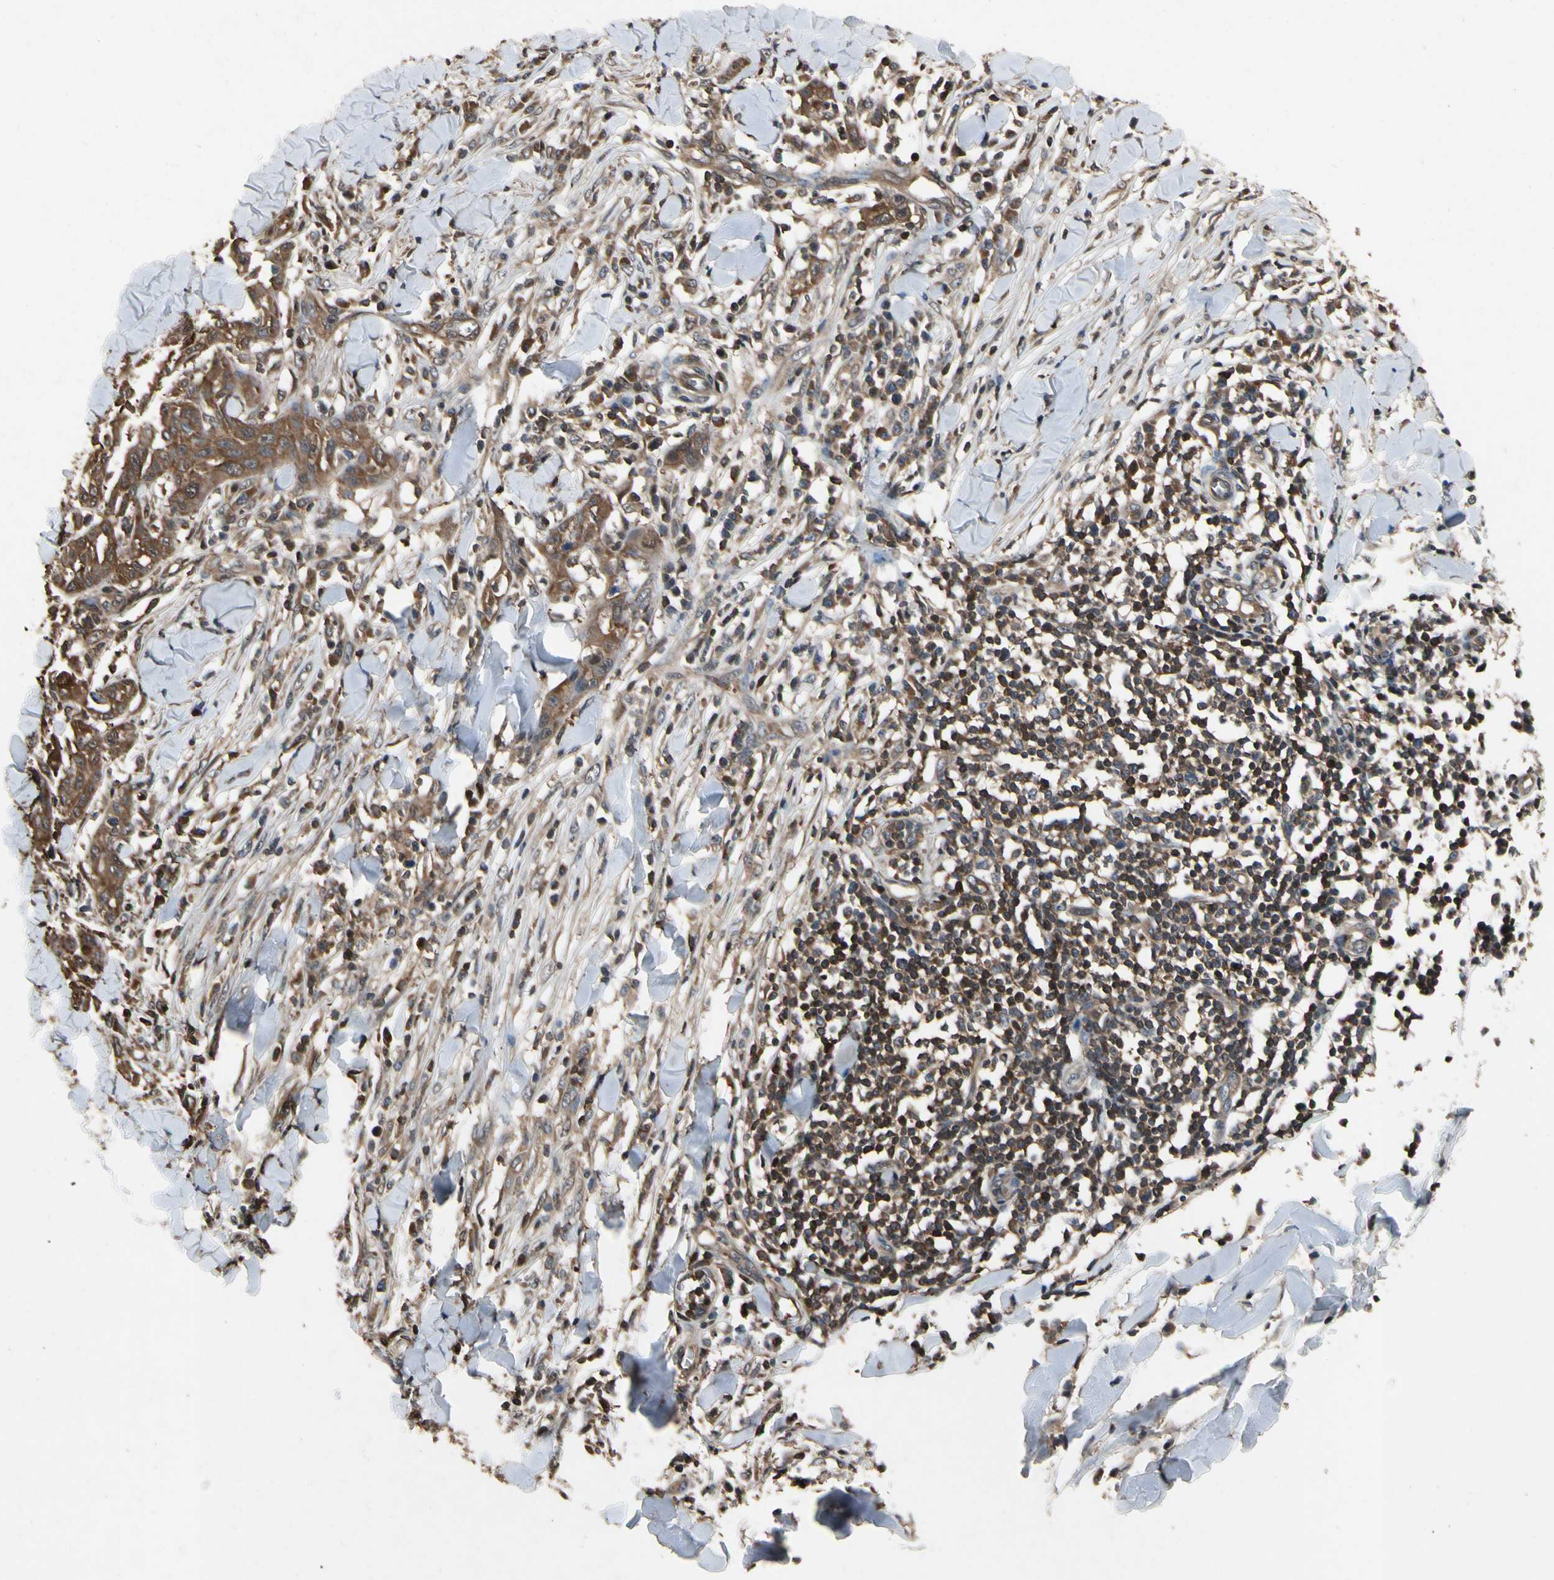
{"staining": {"intensity": "strong", "quantity": ">75%", "location": "cytoplasmic/membranous"}, "tissue": "skin cancer", "cell_type": "Tumor cells", "image_type": "cancer", "snomed": [{"axis": "morphology", "description": "Squamous cell carcinoma, NOS"}, {"axis": "topography", "description": "Skin"}], "caption": "Skin cancer (squamous cell carcinoma) stained for a protein (brown) demonstrates strong cytoplasmic/membranous positive positivity in approximately >75% of tumor cells.", "gene": "YWHAQ", "patient": {"sex": "male", "age": 24}}